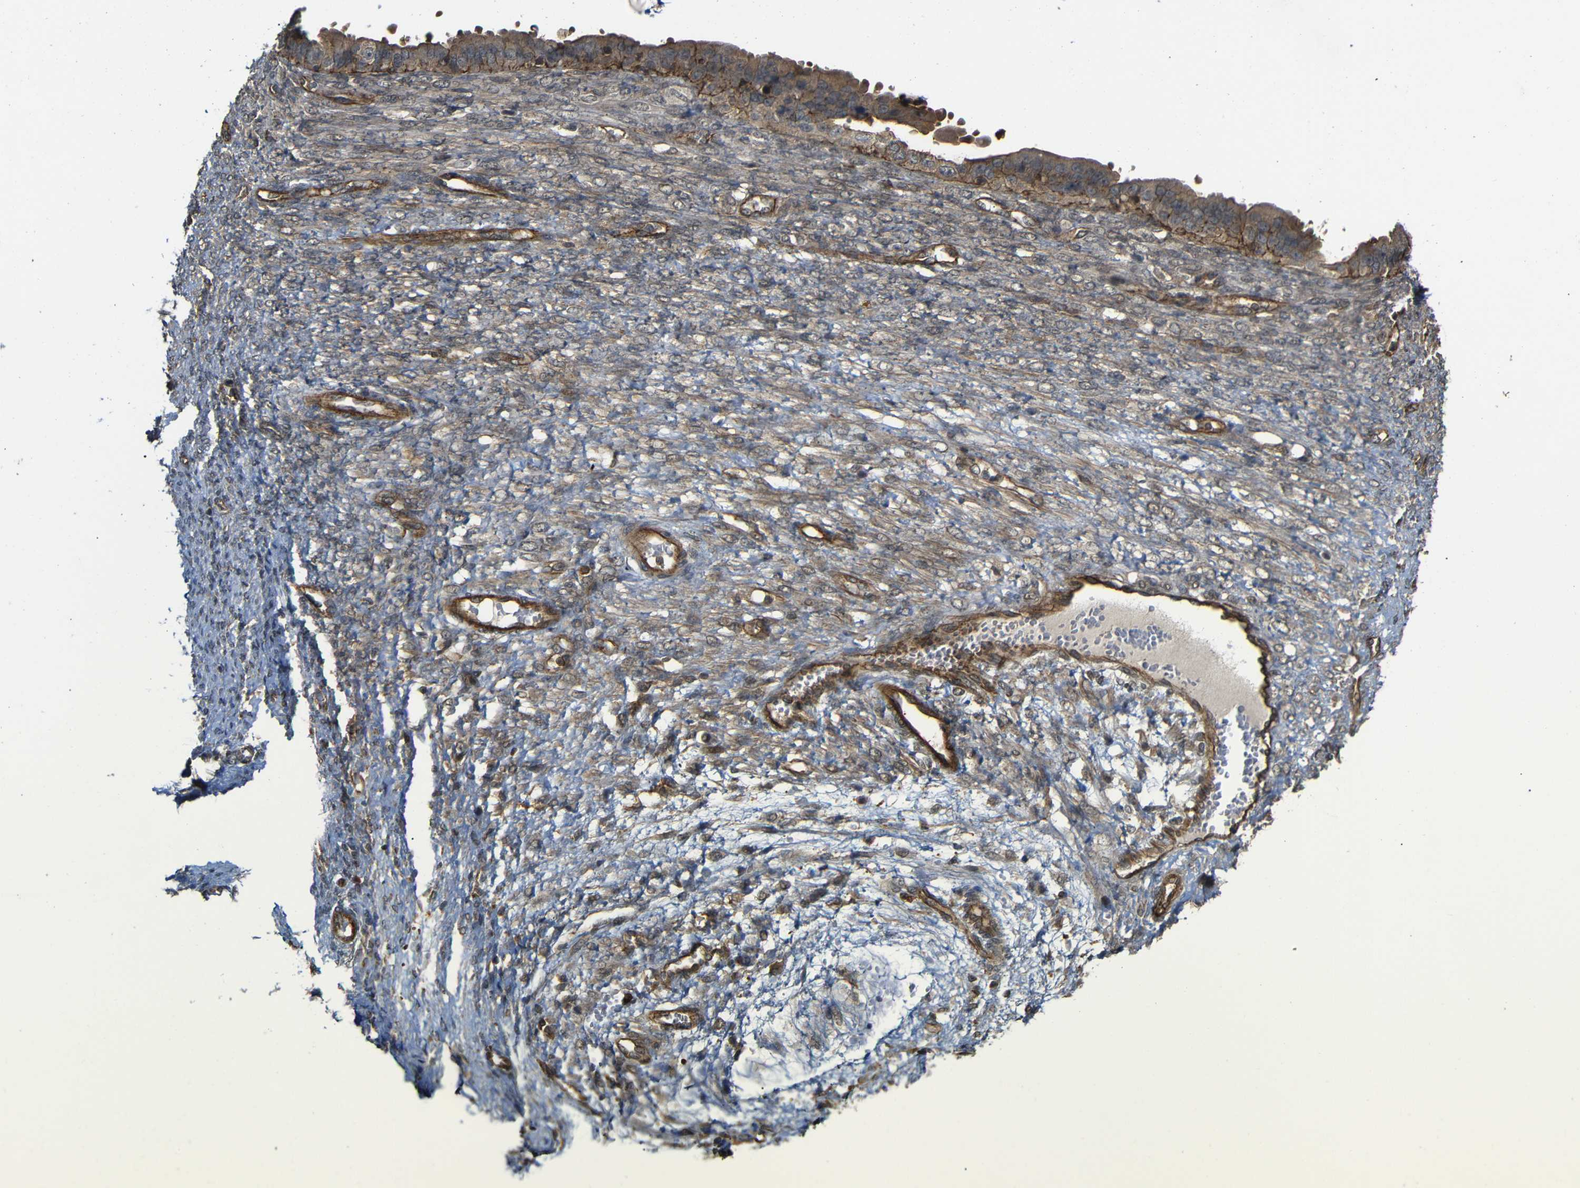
{"staining": {"intensity": "moderate", "quantity": ">75%", "location": "cytoplasmic/membranous"}, "tissue": "ovarian cancer", "cell_type": "Tumor cells", "image_type": "cancer", "snomed": [{"axis": "morphology", "description": "Cystadenocarcinoma, serous, NOS"}, {"axis": "topography", "description": "Ovary"}], "caption": "Tumor cells demonstrate medium levels of moderate cytoplasmic/membranous staining in approximately >75% of cells in ovarian cancer (serous cystadenocarcinoma).", "gene": "NANOS1", "patient": {"sex": "female", "age": 58}}